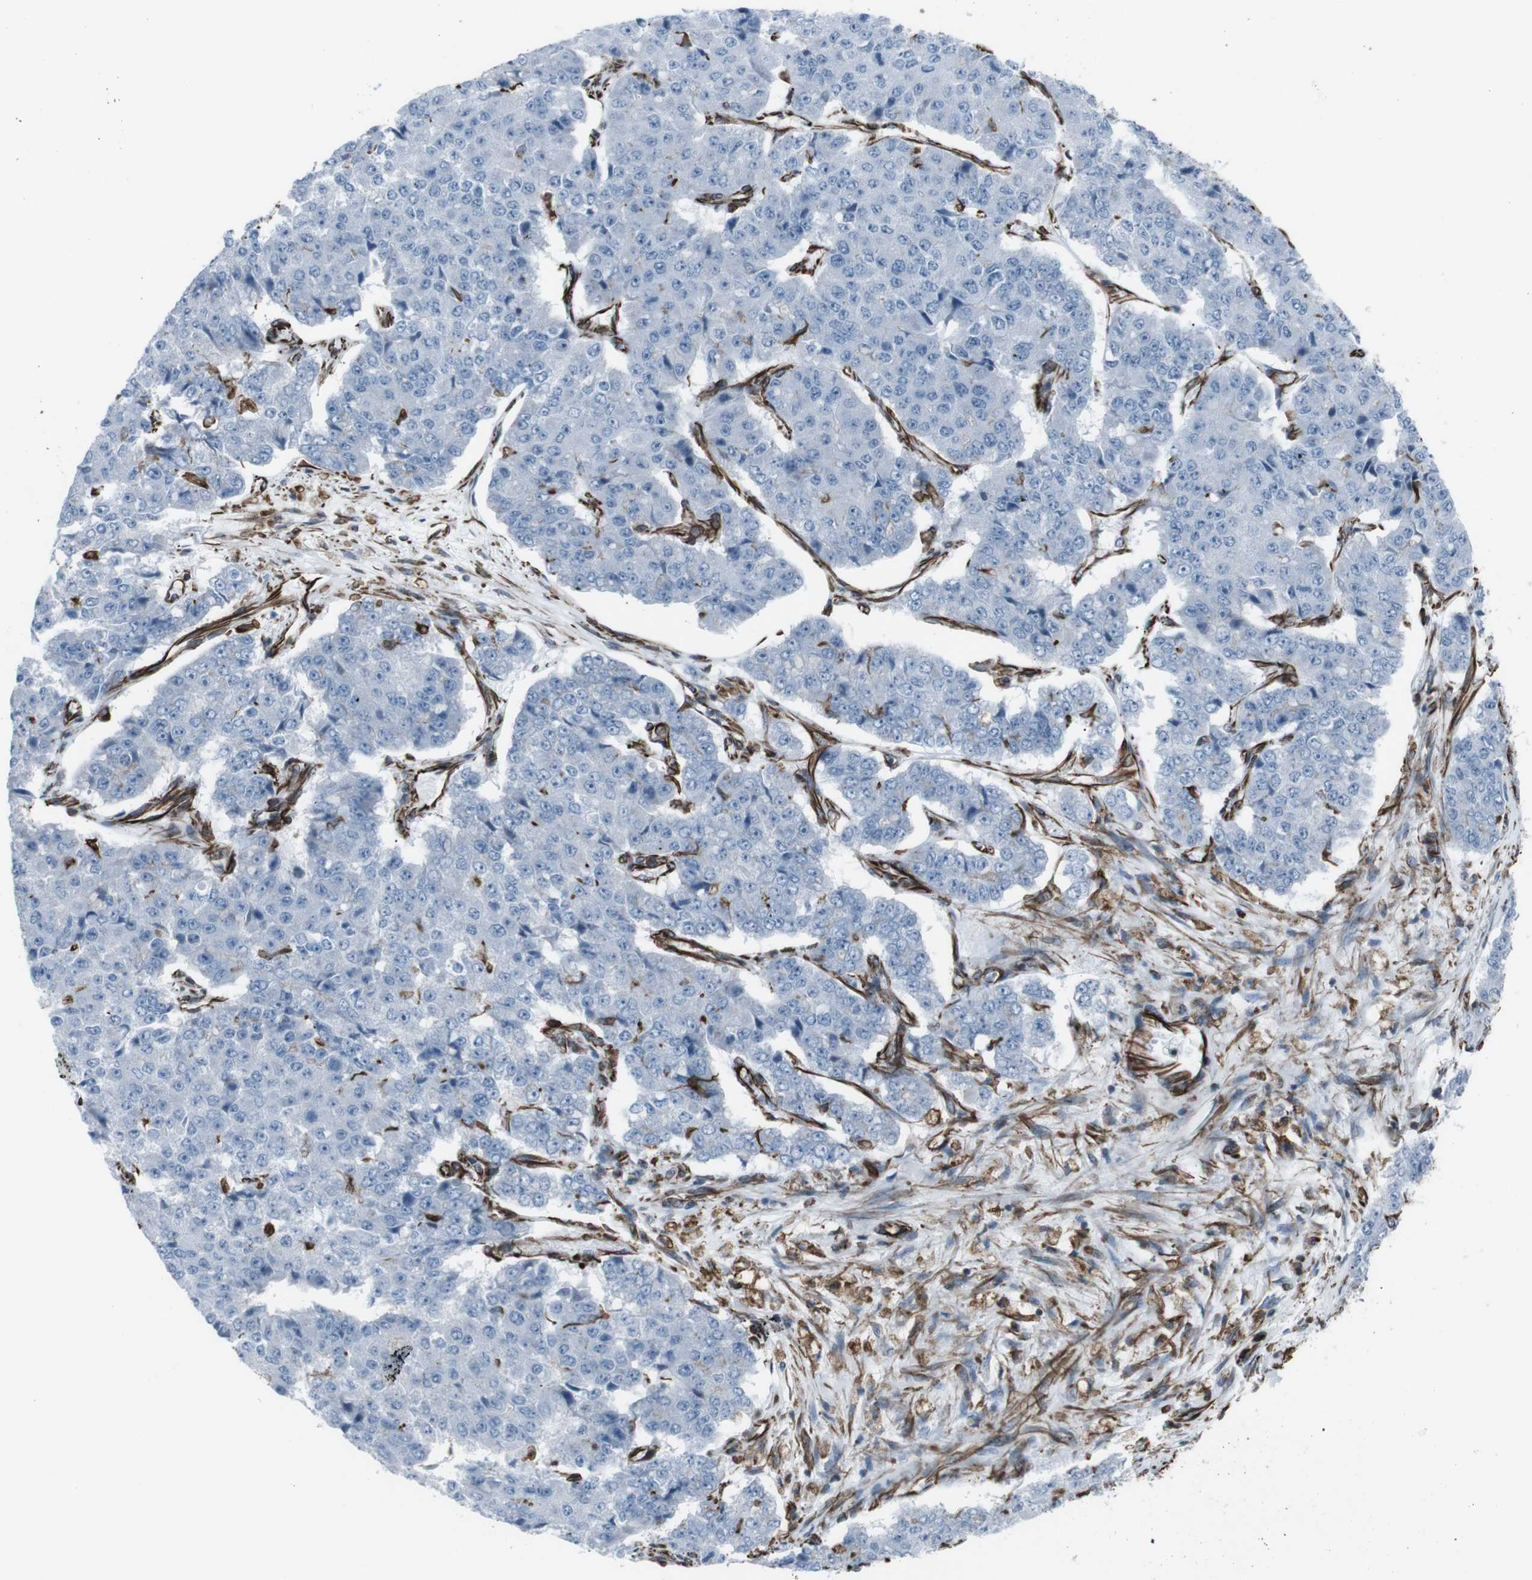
{"staining": {"intensity": "negative", "quantity": "none", "location": "none"}, "tissue": "pancreatic cancer", "cell_type": "Tumor cells", "image_type": "cancer", "snomed": [{"axis": "morphology", "description": "Adenocarcinoma, NOS"}, {"axis": "topography", "description": "Pancreas"}], "caption": "This is an immunohistochemistry (IHC) image of human pancreatic cancer. There is no positivity in tumor cells.", "gene": "ZDHHC6", "patient": {"sex": "male", "age": 50}}